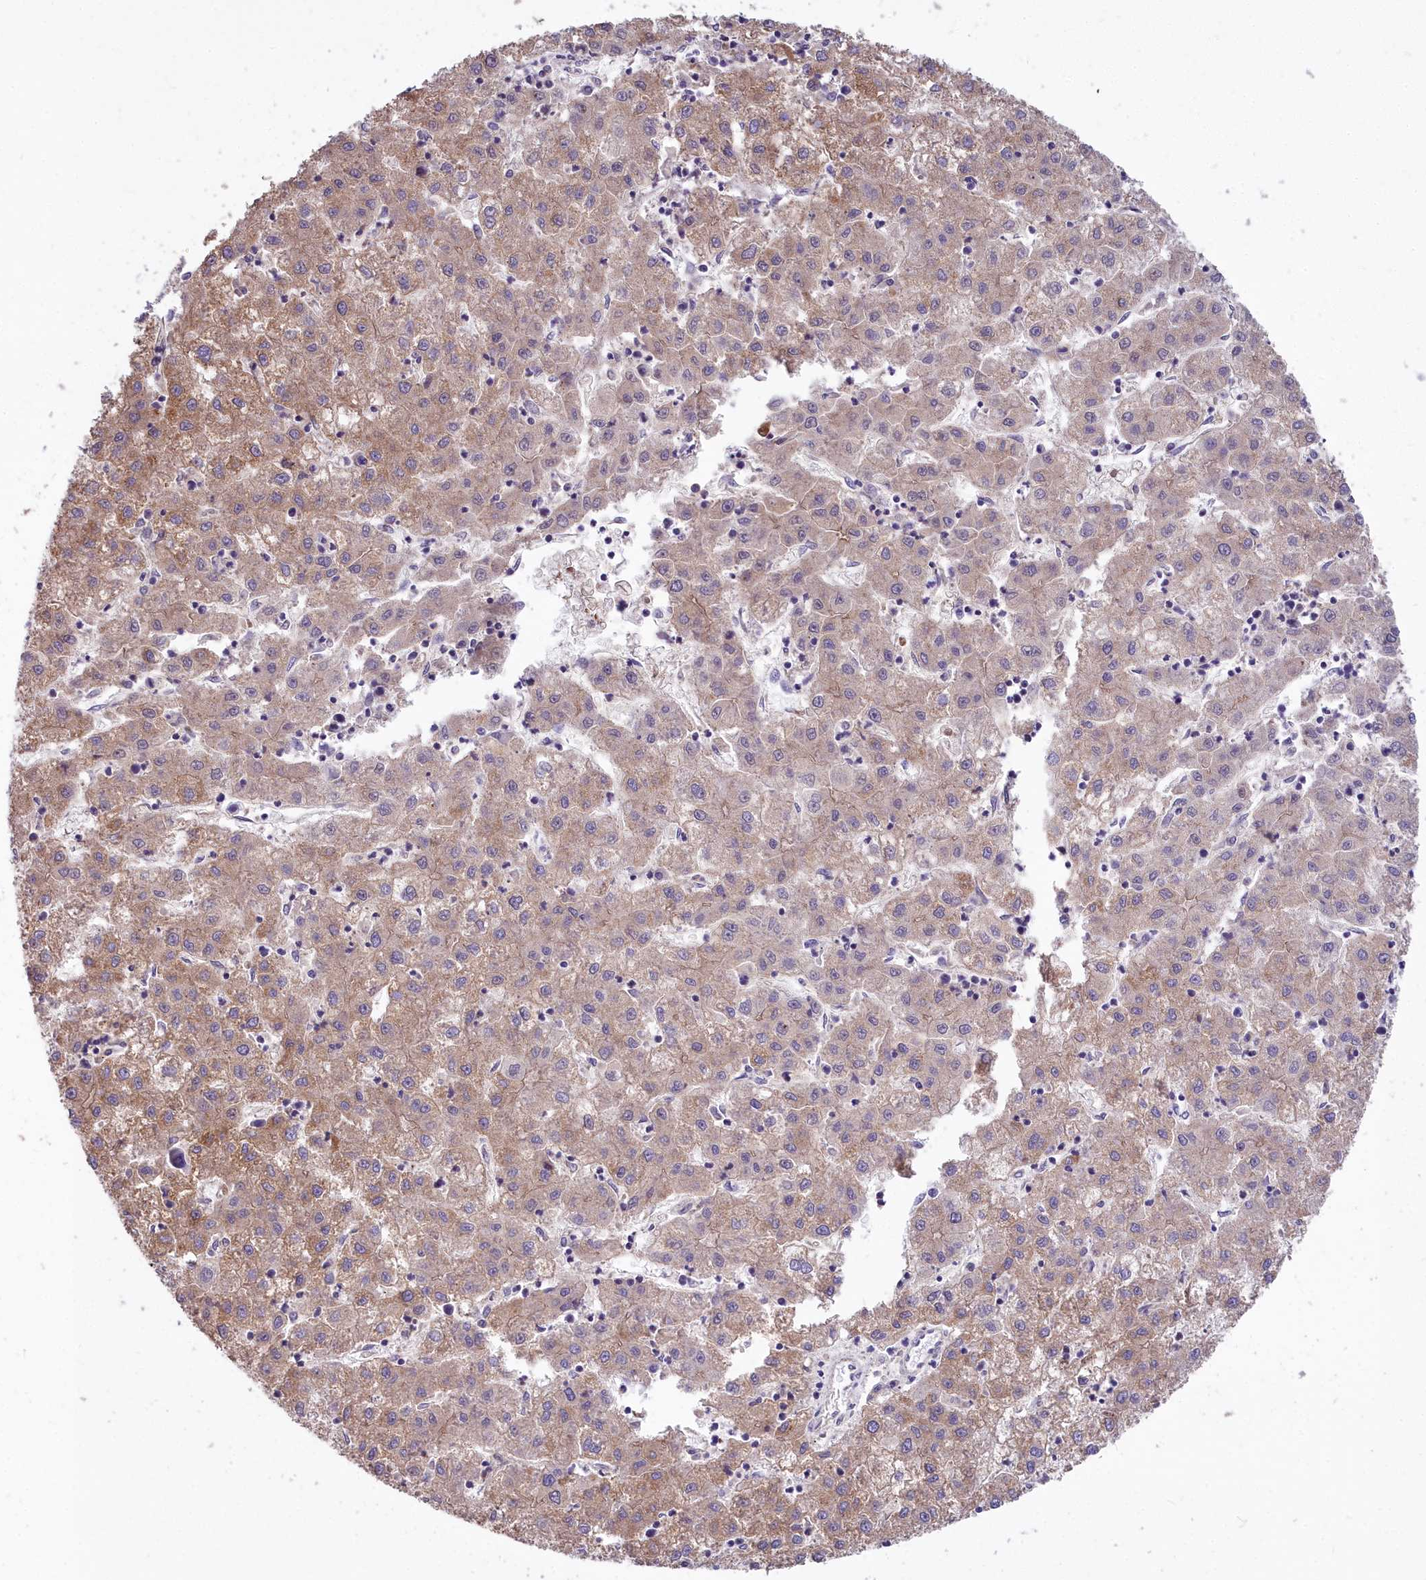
{"staining": {"intensity": "weak", "quantity": ">75%", "location": "cytoplasmic/membranous"}, "tissue": "liver cancer", "cell_type": "Tumor cells", "image_type": "cancer", "snomed": [{"axis": "morphology", "description": "Carcinoma, Hepatocellular, NOS"}, {"axis": "topography", "description": "Liver"}], "caption": "The immunohistochemical stain highlights weak cytoplasmic/membranous expression in tumor cells of liver cancer (hepatocellular carcinoma) tissue. (IHC, brightfield microscopy, high magnification).", "gene": "FRMPD1", "patient": {"sex": "male", "age": 72}}